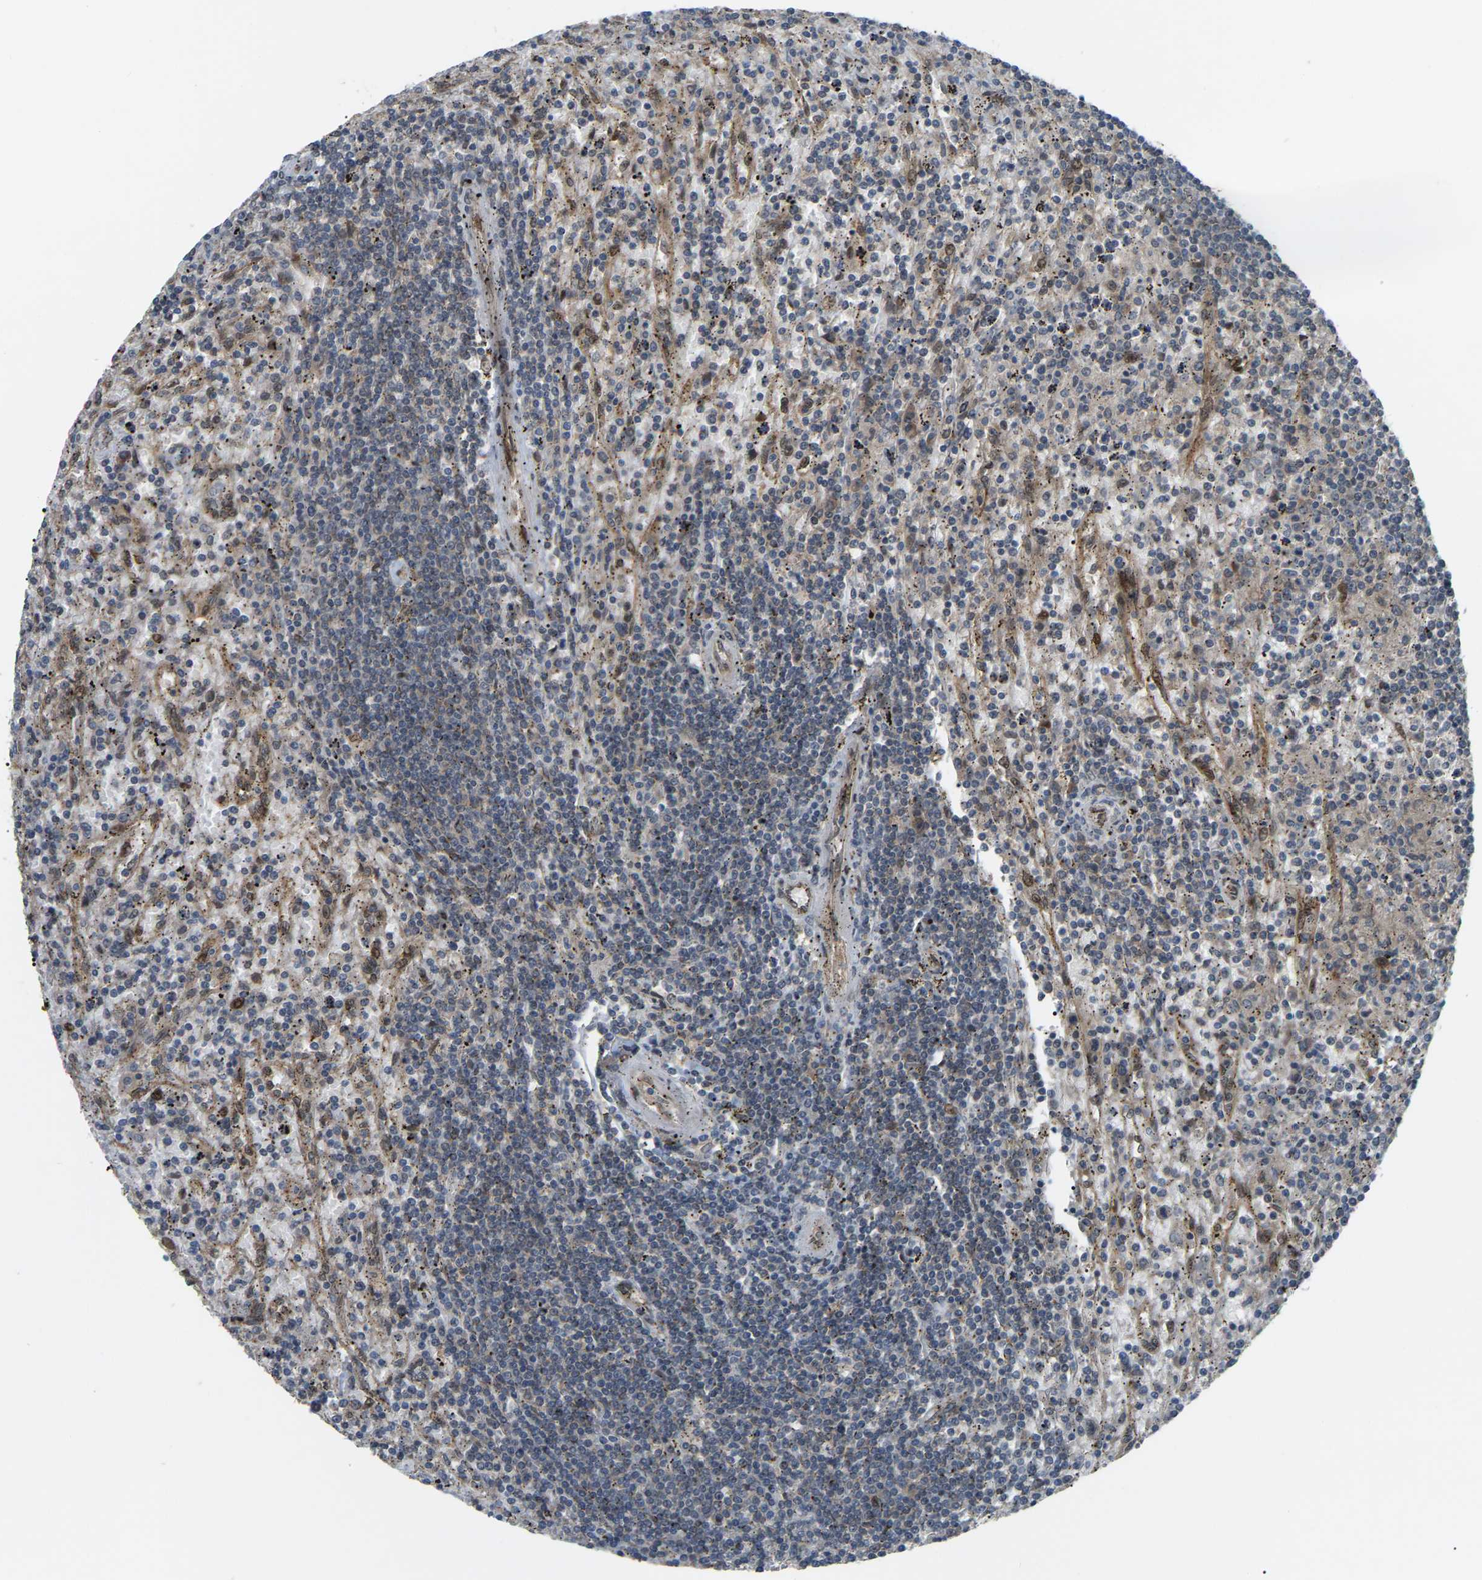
{"staining": {"intensity": "negative", "quantity": "none", "location": "none"}, "tissue": "lymphoma", "cell_type": "Tumor cells", "image_type": "cancer", "snomed": [{"axis": "morphology", "description": "Malignant lymphoma, non-Hodgkin's type, Low grade"}, {"axis": "topography", "description": "Spleen"}], "caption": "IHC of malignant lymphoma, non-Hodgkin's type (low-grade) displays no expression in tumor cells. (DAB (3,3'-diaminobenzidine) immunohistochemistry (IHC) visualized using brightfield microscopy, high magnification).", "gene": "CROT", "patient": {"sex": "male", "age": 76}}